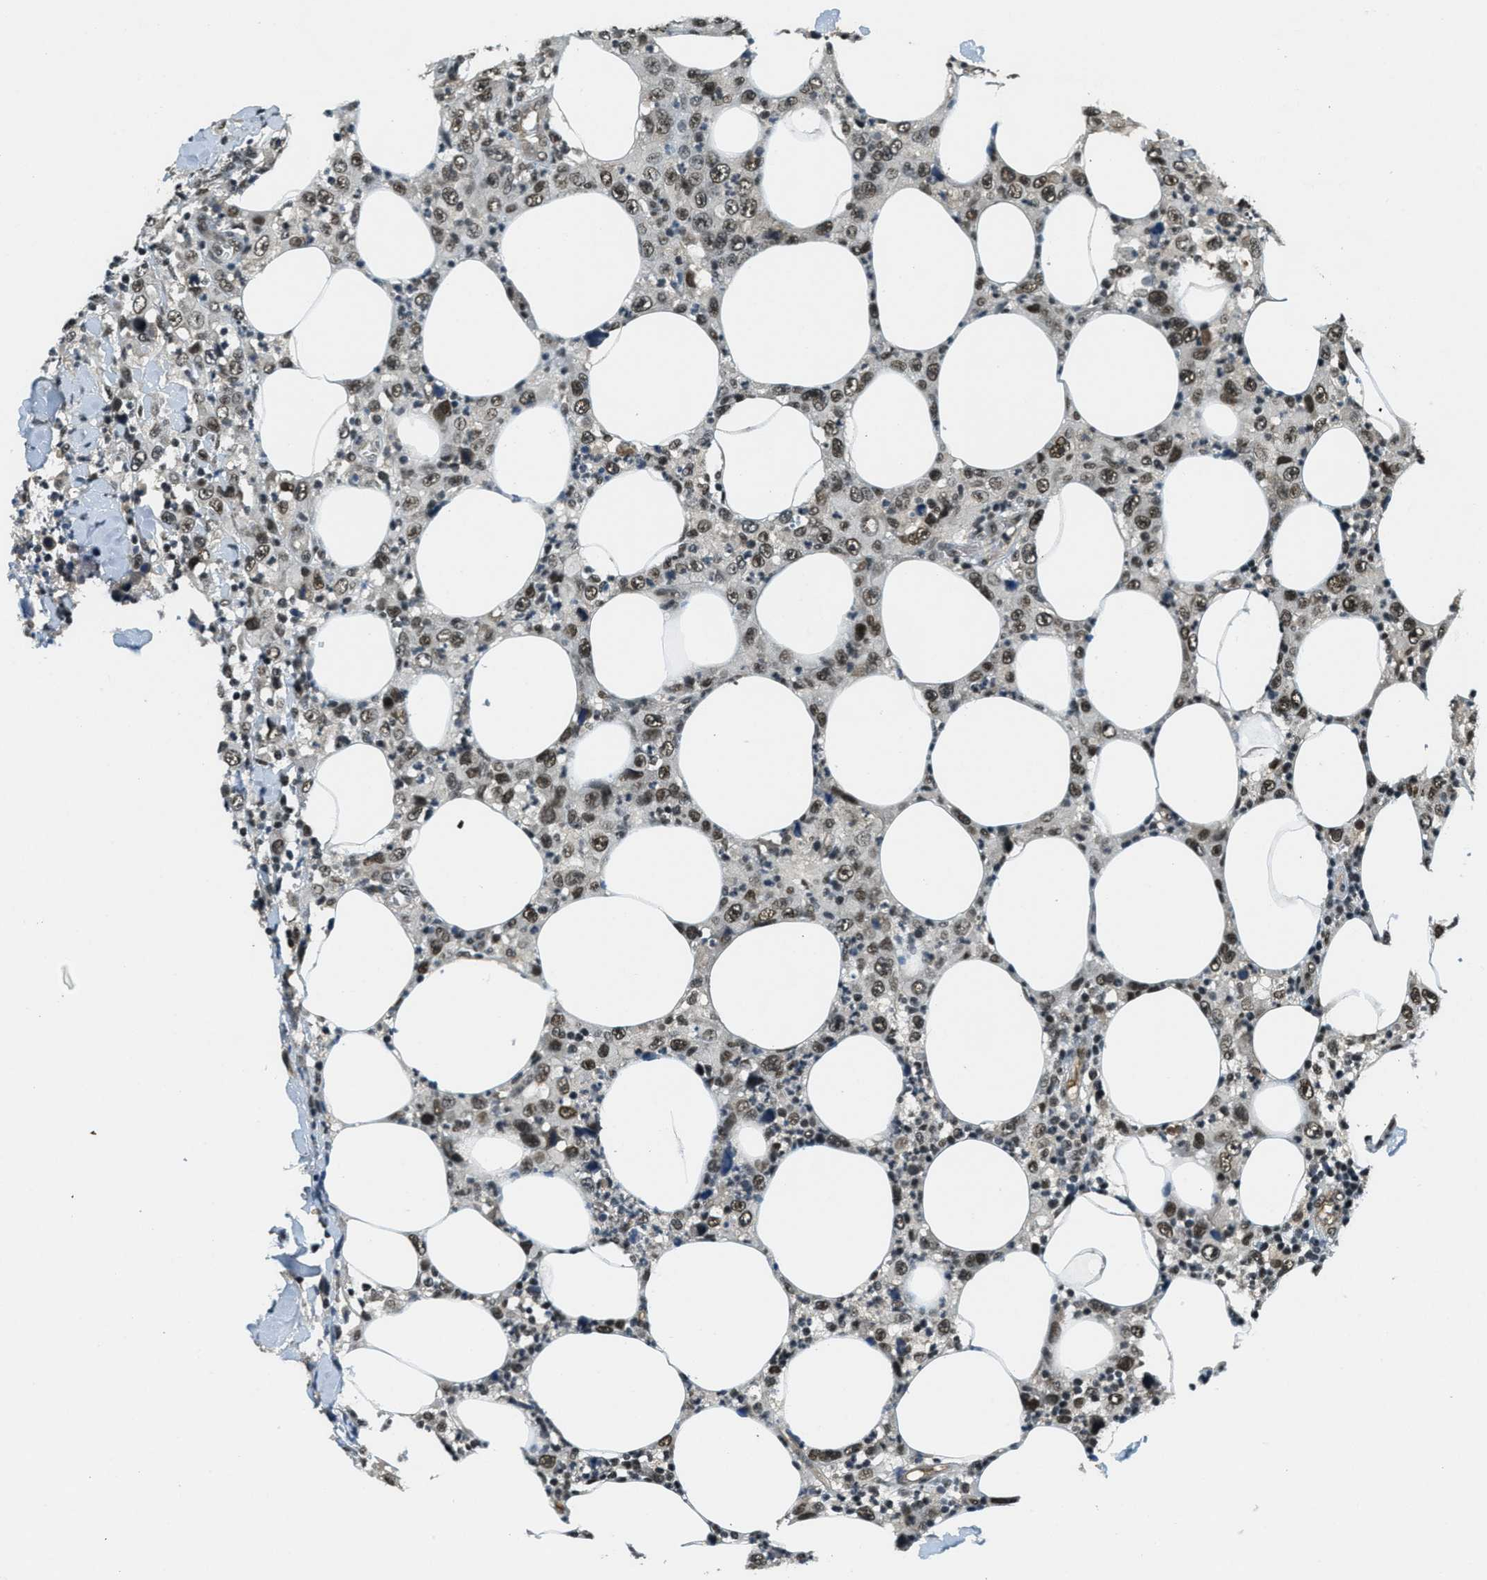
{"staining": {"intensity": "moderate", "quantity": ">75%", "location": "nuclear"}, "tissue": "thyroid cancer", "cell_type": "Tumor cells", "image_type": "cancer", "snomed": [{"axis": "morphology", "description": "Carcinoma, NOS"}, {"axis": "topography", "description": "Thyroid gland"}], "caption": "Carcinoma (thyroid) tissue exhibits moderate nuclear staining in about >75% of tumor cells, visualized by immunohistochemistry. (brown staining indicates protein expression, while blue staining denotes nuclei).", "gene": "ZNF148", "patient": {"sex": "female", "age": 77}}